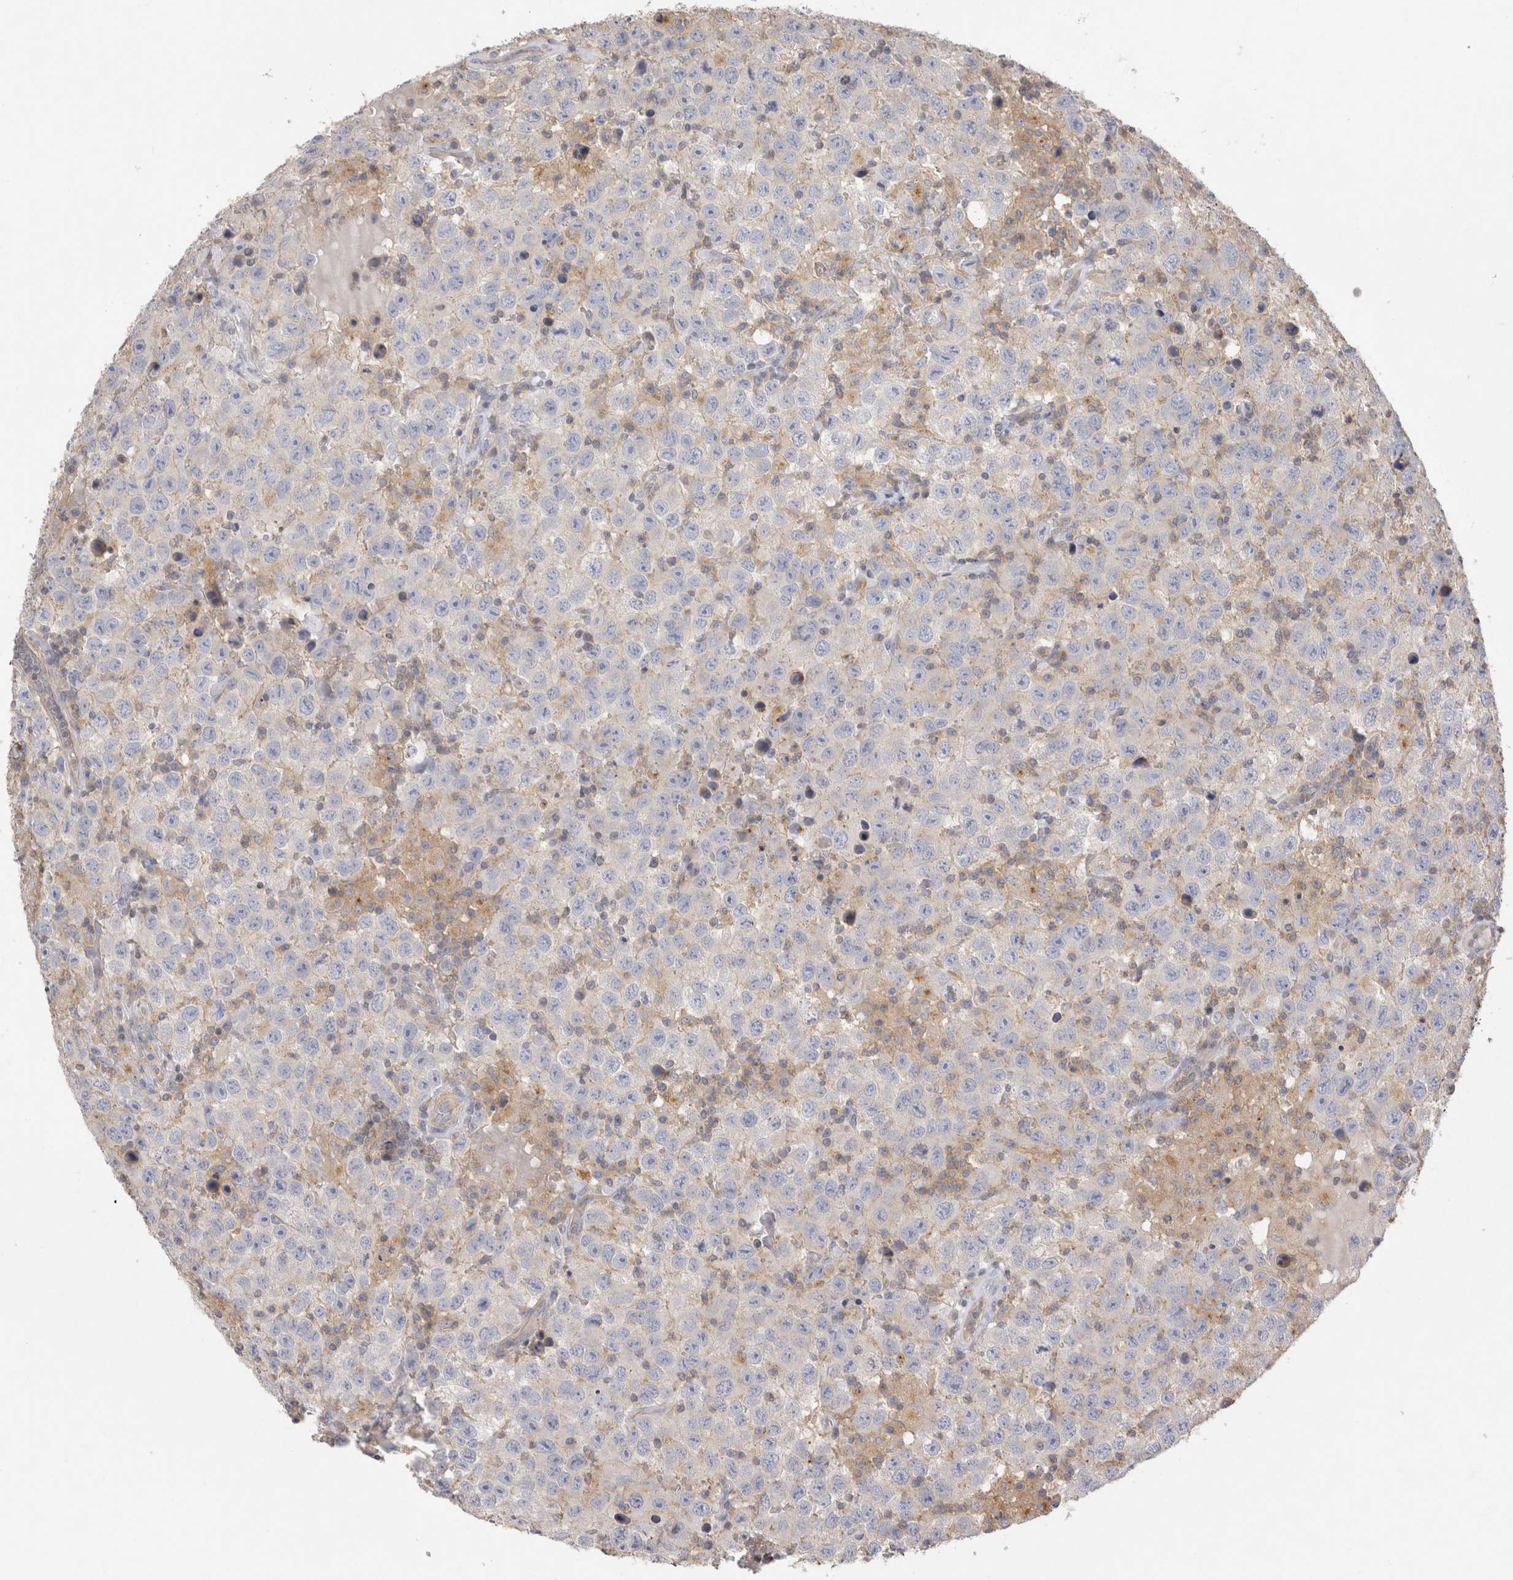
{"staining": {"intensity": "negative", "quantity": "none", "location": "none"}, "tissue": "testis cancer", "cell_type": "Tumor cells", "image_type": "cancer", "snomed": [{"axis": "morphology", "description": "Seminoma, NOS"}, {"axis": "topography", "description": "Testis"}], "caption": "A high-resolution photomicrograph shows immunohistochemistry staining of testis cancer, which exhibits no significant staining in tumor cells. (DAB (3,3'-diaminobenzidine) immunohistochemistry (IHC) visualized using brightfield microscopy, high magnification).", "gene": "CHMP6", "patient": {"sex": "male", "age": 41}}